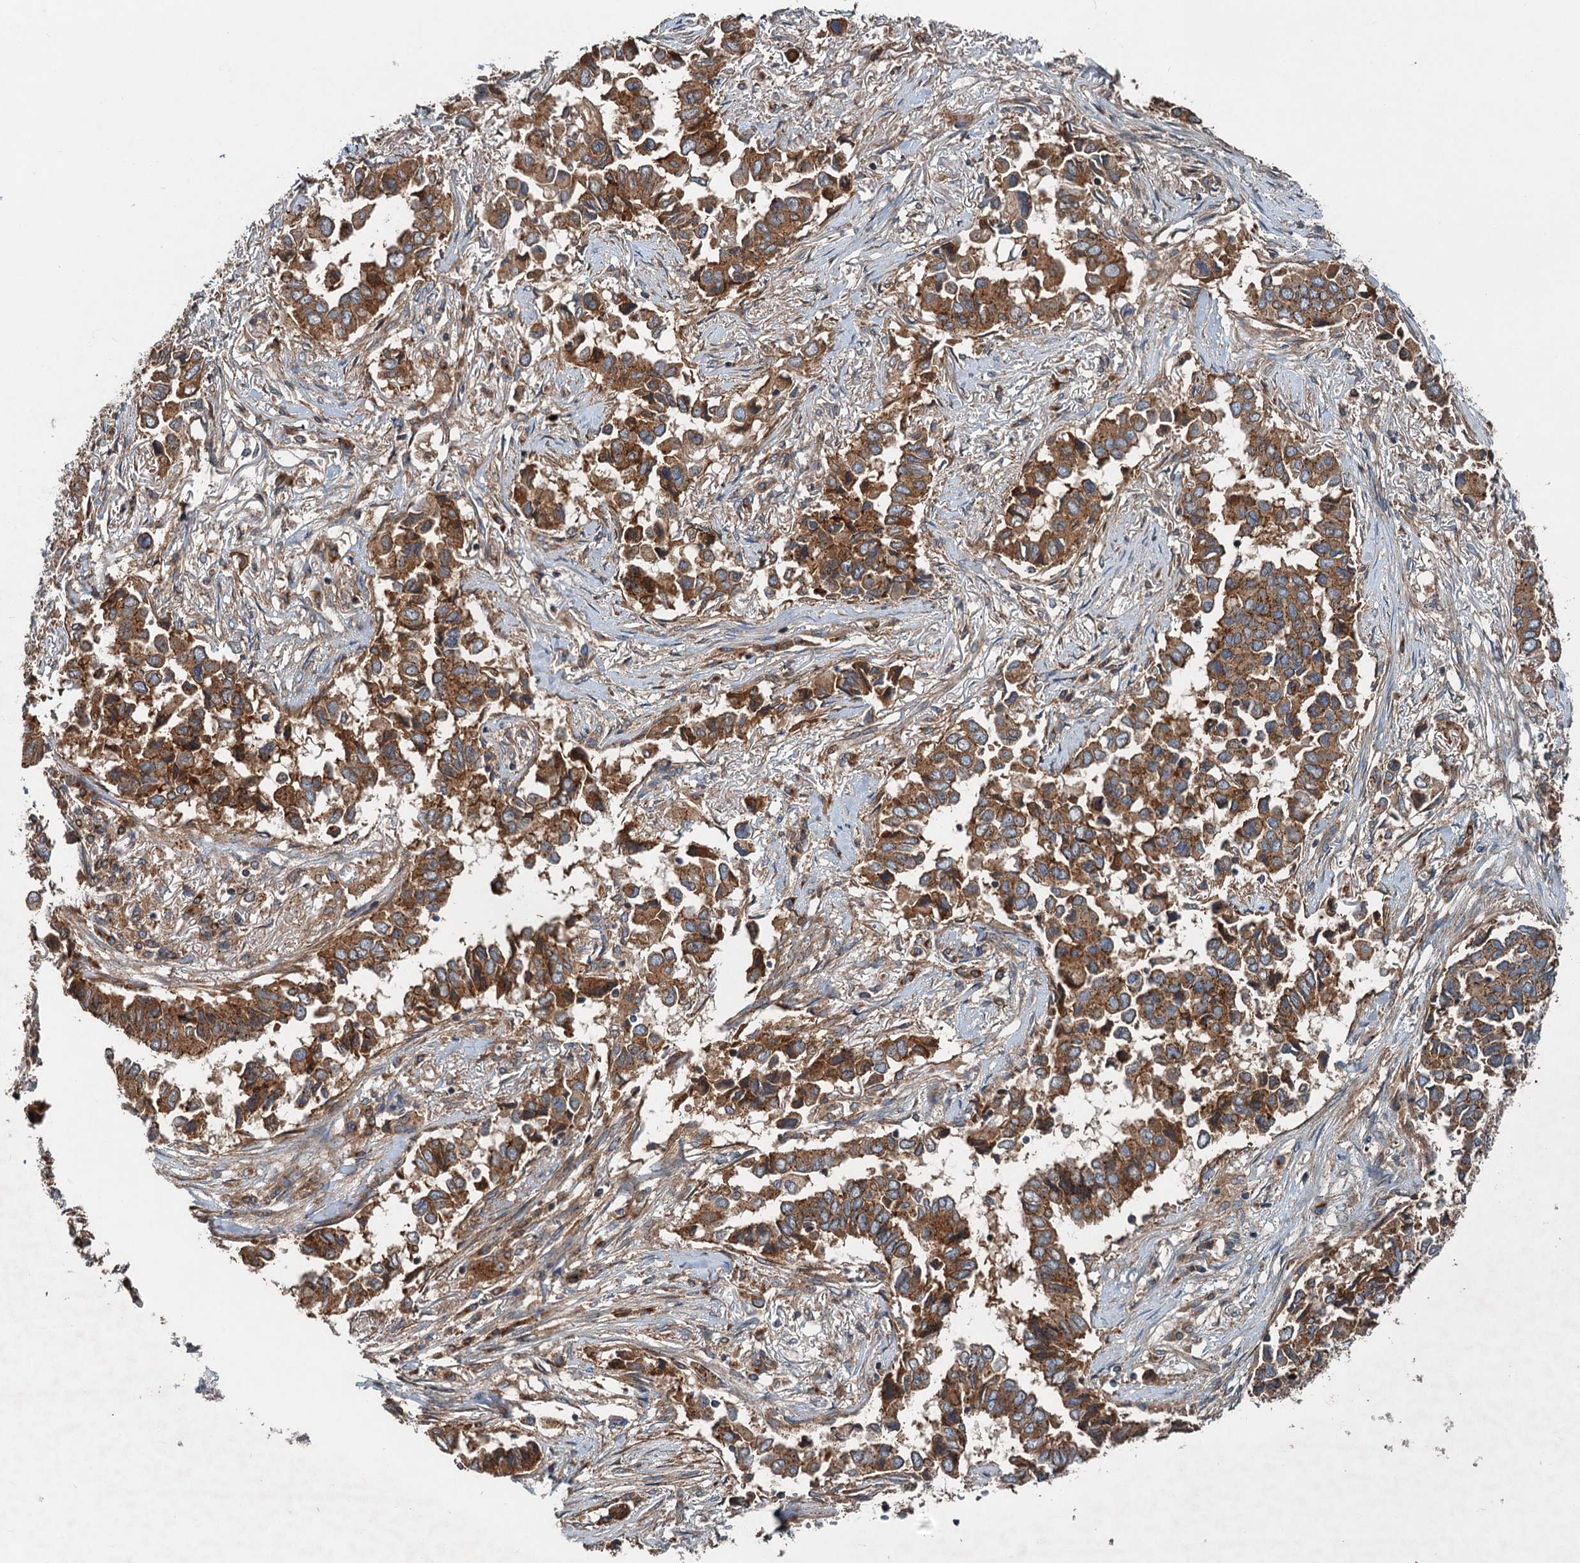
{"staining": {"intensity": "strong", "quantity": ">75%", "location": "cytoplasmic/membranous"}, "tissue": "lung cancer", "cell_type": "Tumor cells", "image_type": "cancer", "snomed": [{"axis": "morphology", "description": "Adenocarcinoma, NOS"}, {"axis": "topography", "description": "Lung"}], "caption": "Lung cancer tissue reveals strong cytoplasmic/membranous staining in approximately >75% of tumor cells", "gene": "COG3", "patient": {"sex": "female", "age": 76}}